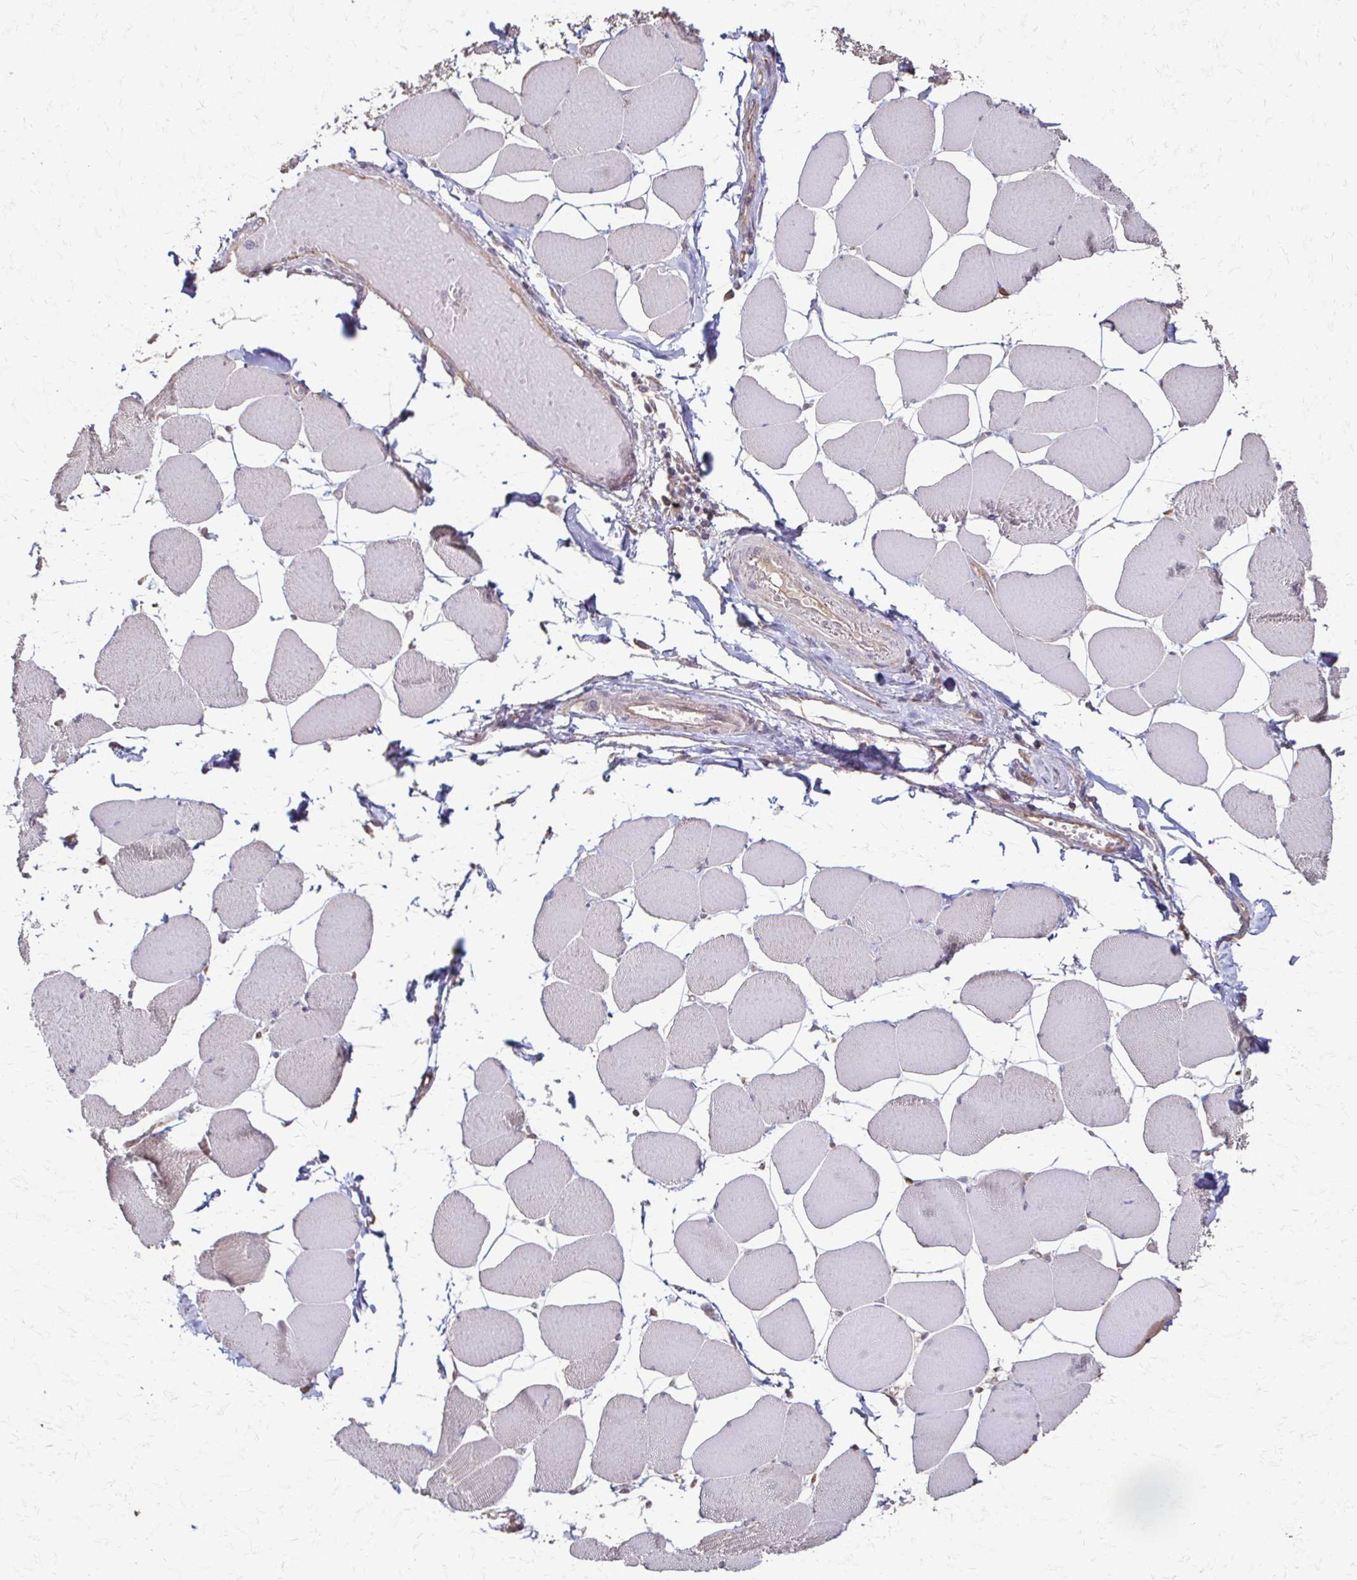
{"staining": {"intensity": "negative", "quantity": "none", "location": "none"}, "tissue": "skeletal muscle", "cell_type": "Myocytes", "image_type": "normal", "snomed": [{"axis": "morphology", "description": "Normal tissue, NOS"}, {"axis": "topography", "description": "Skeletal muscle"}], "caption": "Histopathology image shows no protein expression in myocytes of benign skeletal muscle.", "gene": "IL18BP", "patient": {"sex": "female", "age": 75}}